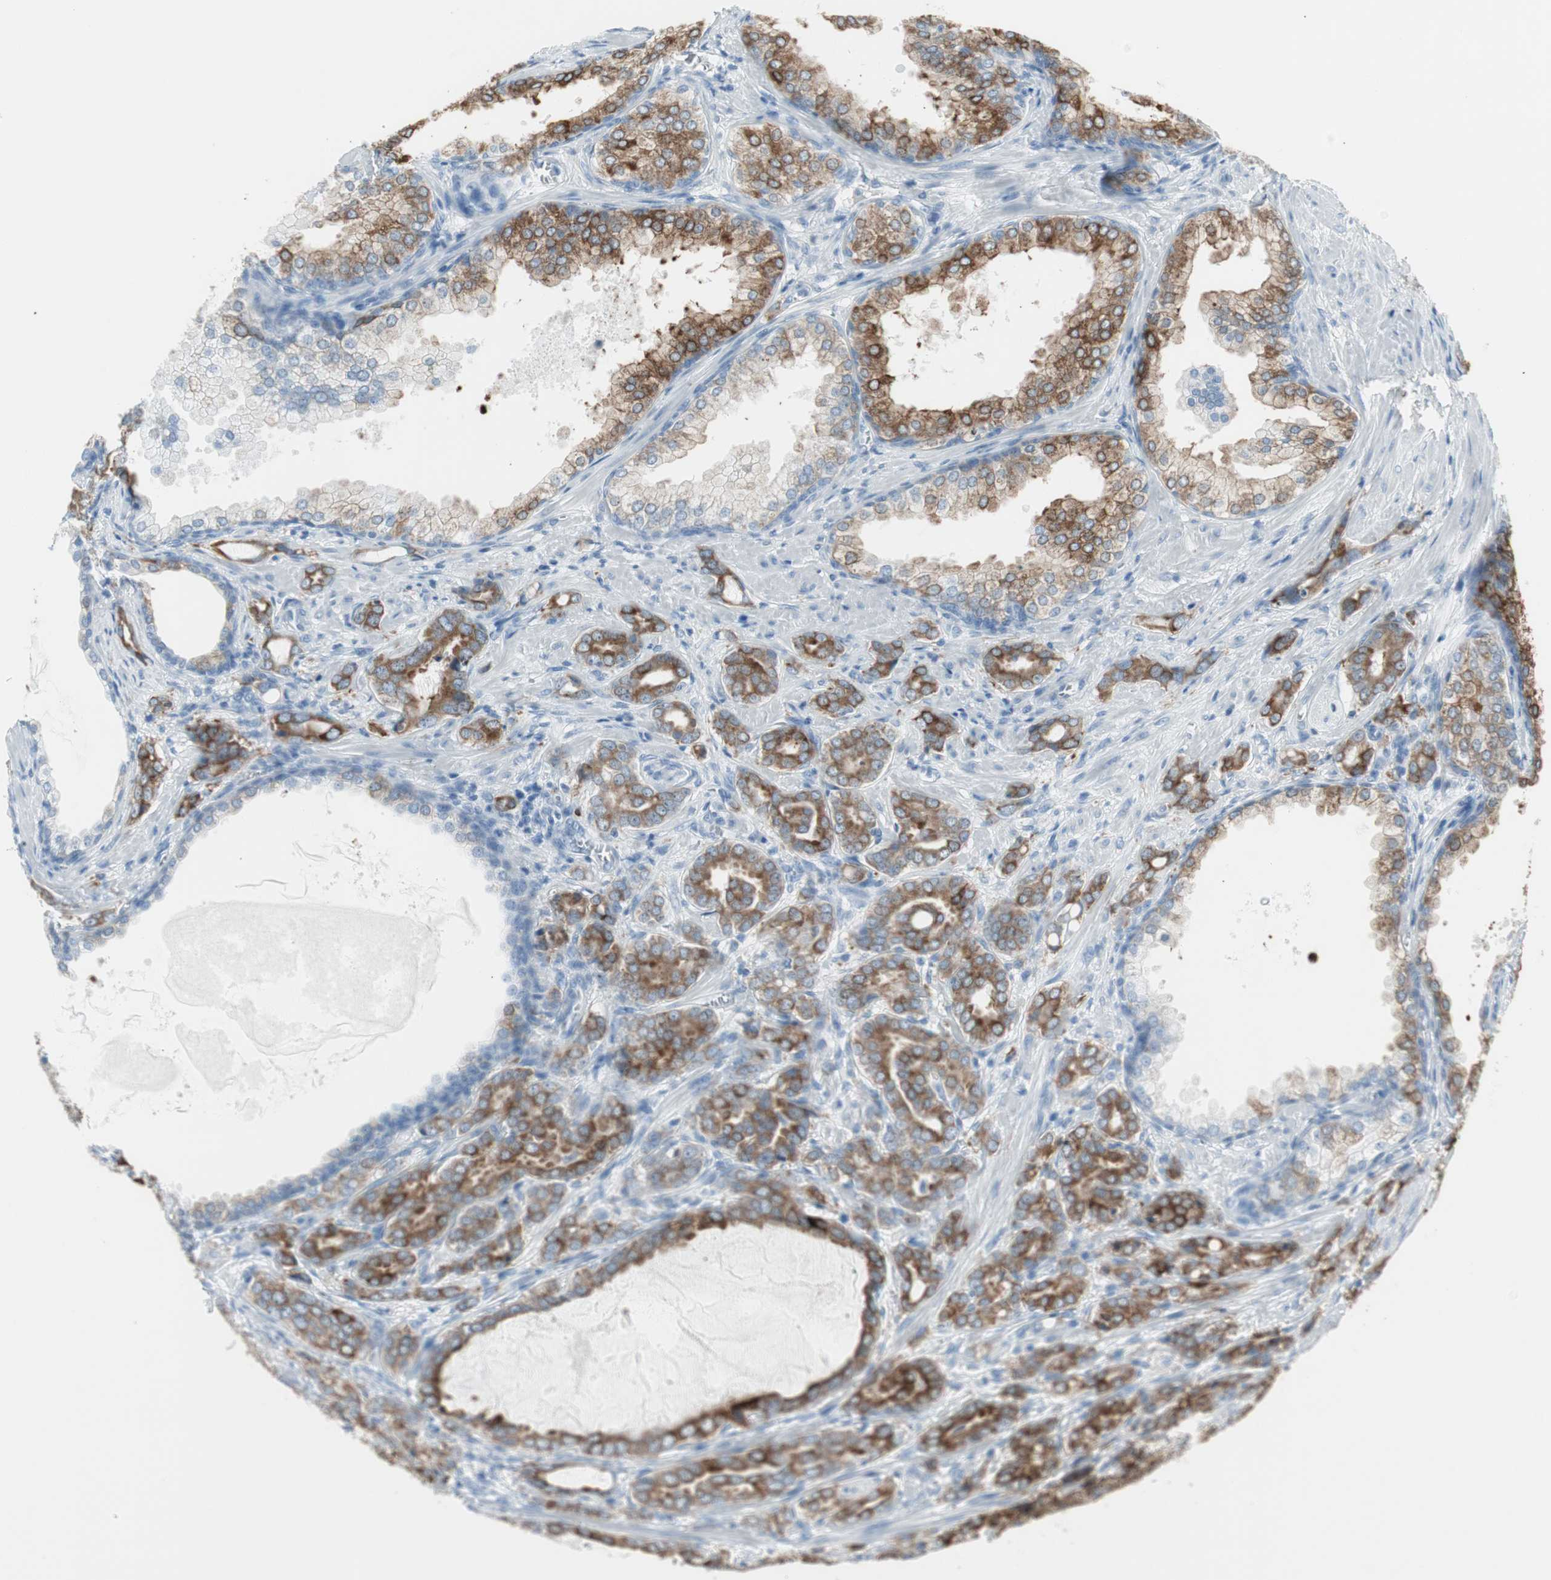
{"staining": {"intensity": "moderate", "quantity": ">75%", "location": "cytoplasmic/membranous"}, "tissue": "prostate cancer", "cell_type": "Tumor cells", "image_type": "cancer", "snomed": [{"axis": "morphology", "description": "Adenocarcinoma, High grade"}, {"axis": "topography", "description": "Prostate"}], "caption": "There is medium levels of moderate cytoplasmic/membranous positivity in tumor cells of prostate cancer (adenocarcinoma (high-grade)), as demonstrated by immunohistochemical staining (brown color).", "gene": "AGR2", "patient": {"sex": "male", "age": 64}}